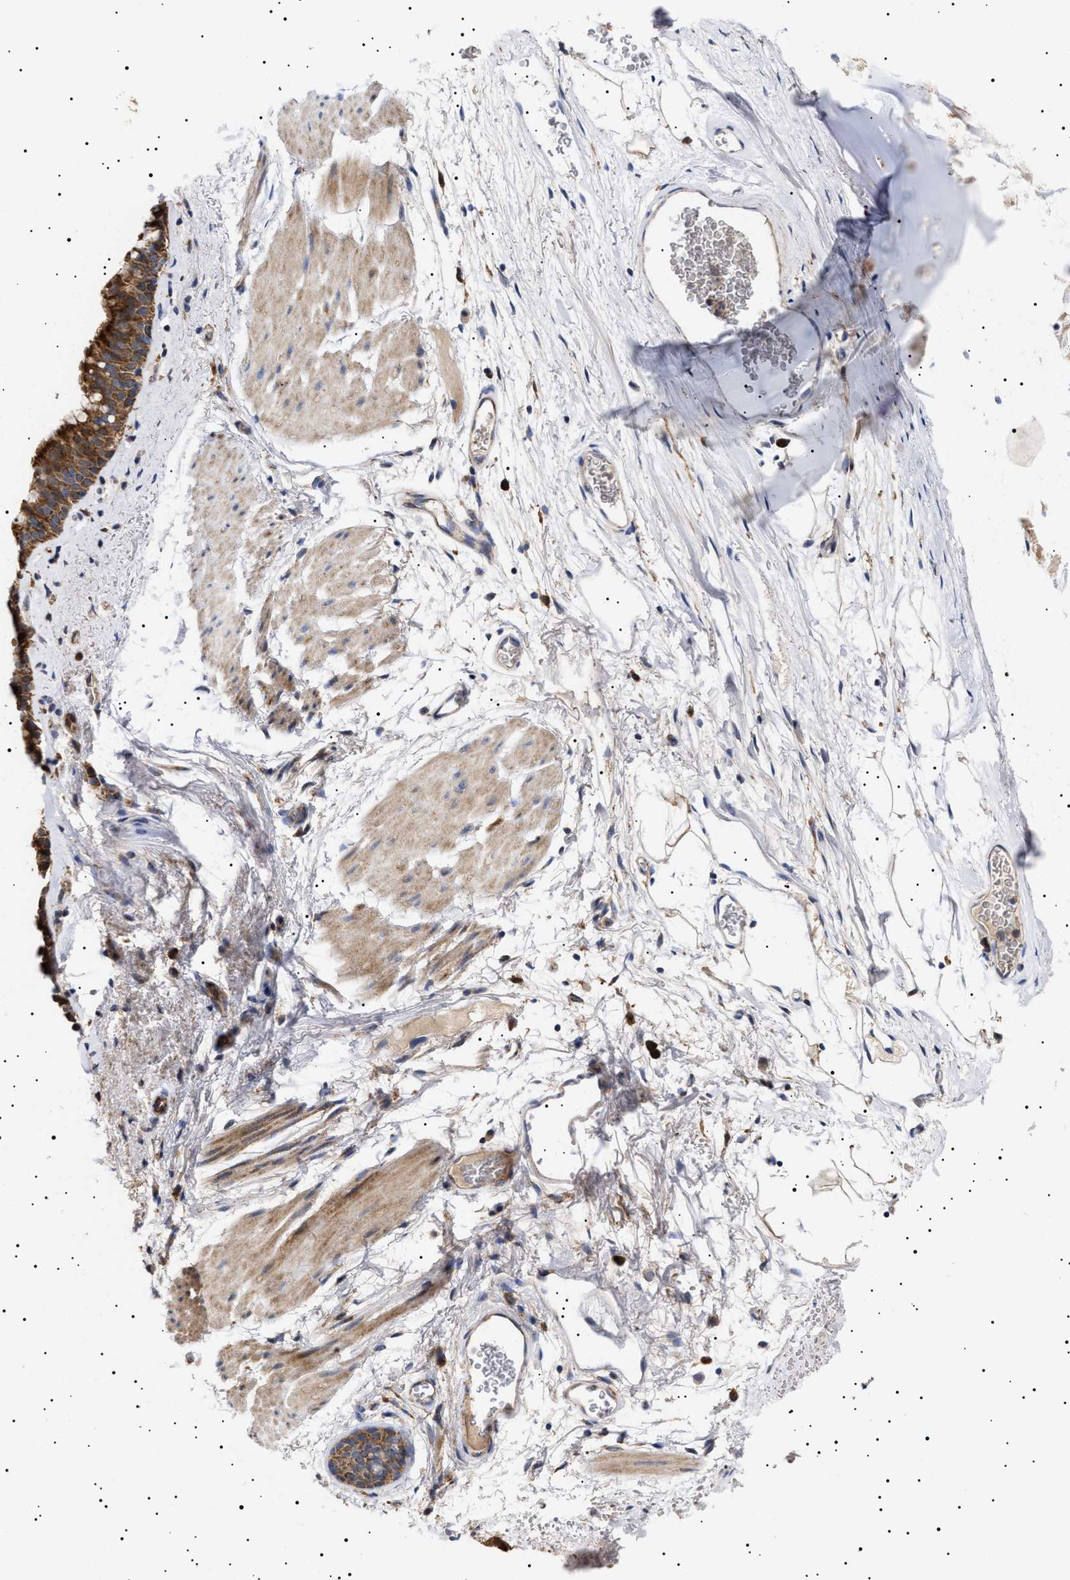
{"staining": {"intensity": "moderate", "quantity": ">75%", "location": "cytoplasmic/membranous"}, "tissue": "bronchus", "cell_type": "Respiratory epithelial cells", "image_type": "normal", "snomed": [{"axis": "morphology", "description": "Normal tissue, NOS"}, {"axis": "topography", "description": "Cartilage tissue"}, {"axis": "topography", "description": "Bronchus"}], "caption": "An IHC photomicrograph of benign tissue is shown. Protein staining in brown shows moderate cytoplasmic/membranous positivity in bronchus within respiratory epithelial cells.", "gene": "MRPL10", "patient": {"sex": "female", "age": 53}}